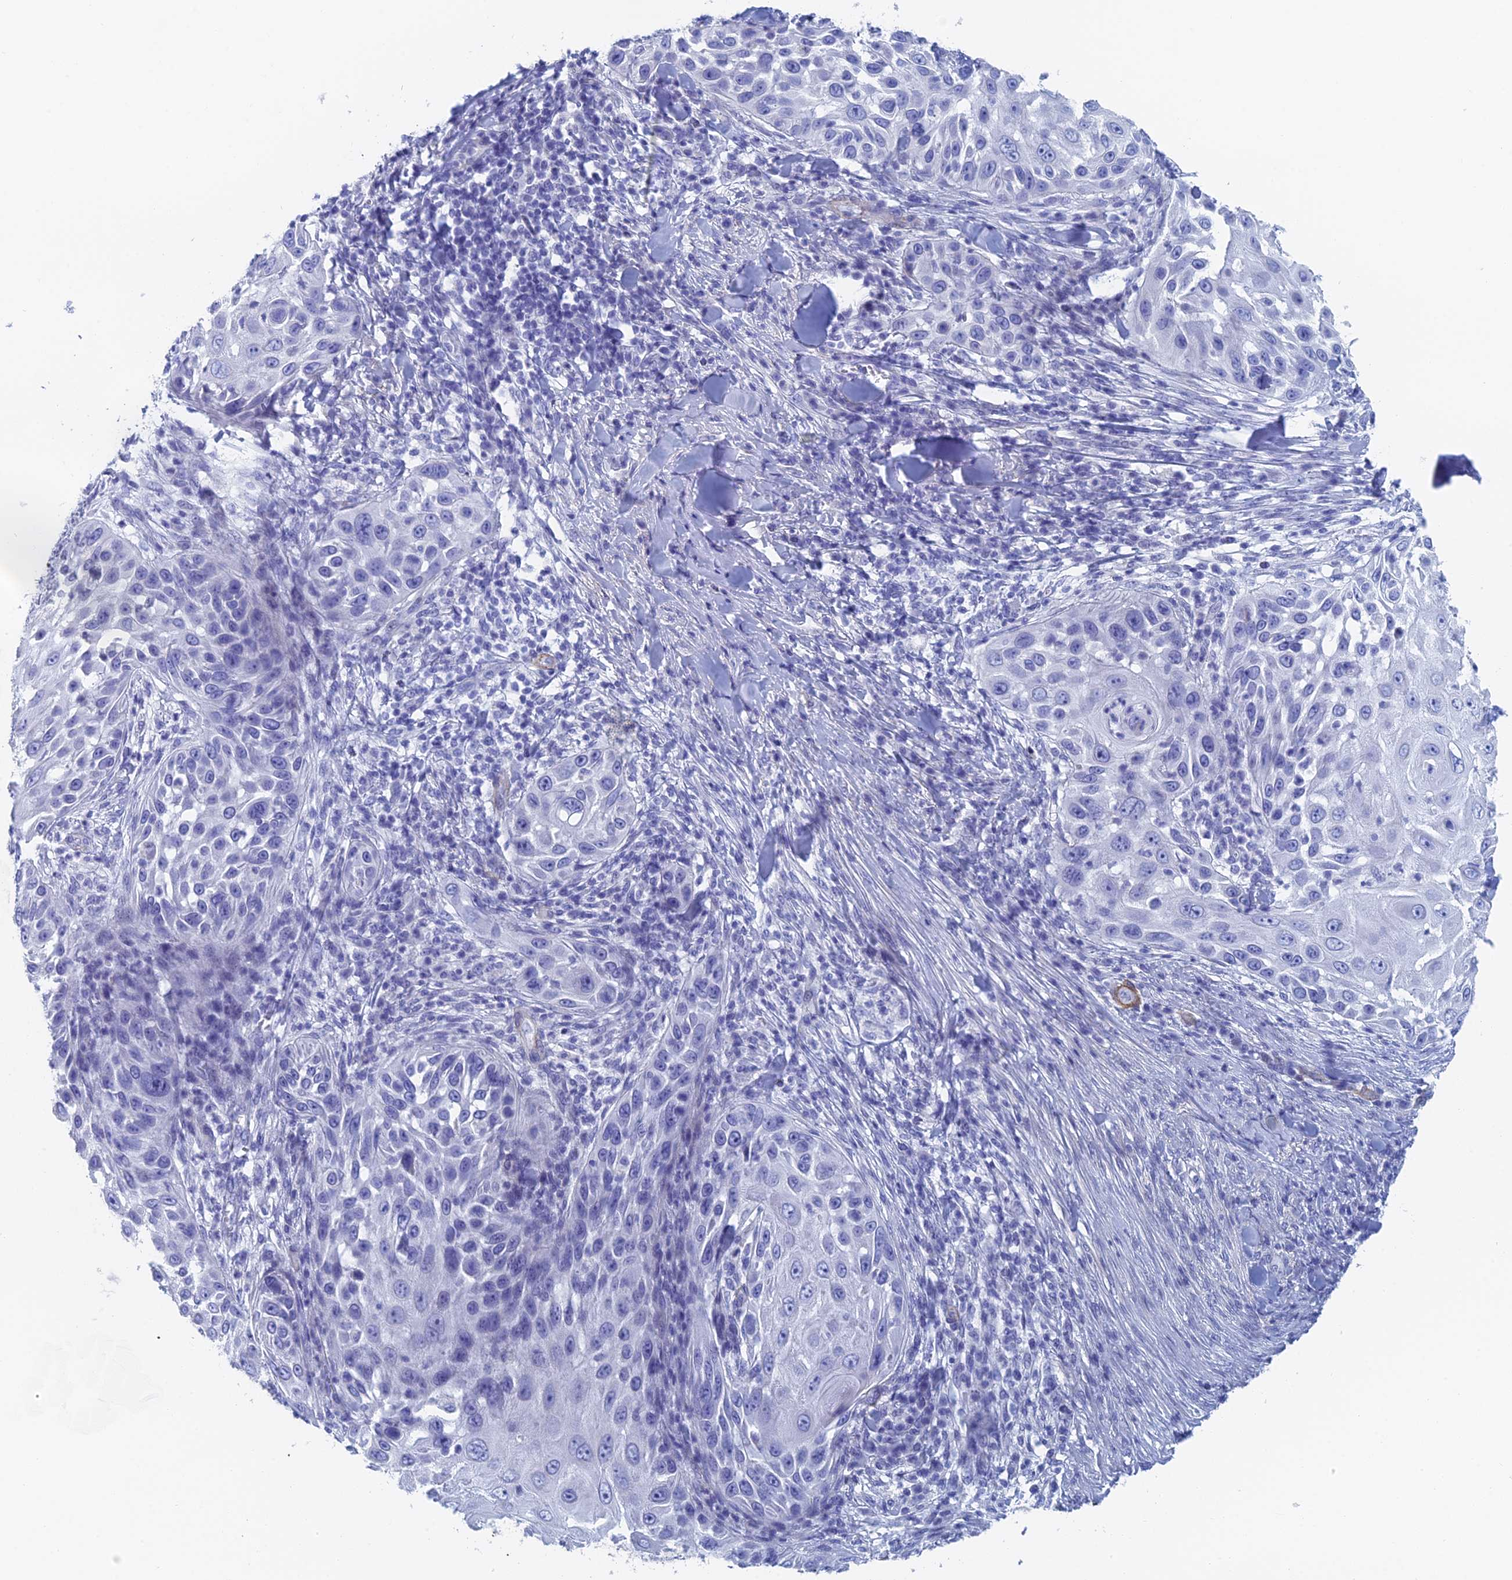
{"staining": {"intensity": "negative", "quantity": "none", "location": "none"}, "tissue": "skin cancer", "cell_type": "Tumor cells", "image_type": "cancer", "snomed": [{"axis": "morphology", "description": "Squamous cell carcinoma, NOS"}, {"axis": "topography", "description": "Skin"}], "caption": "Tumor cells show no significant protein expression in skin squamous cell carcinoma.", "gene": "KCNK18", "patient": {"sex": "female", "age": 44}}